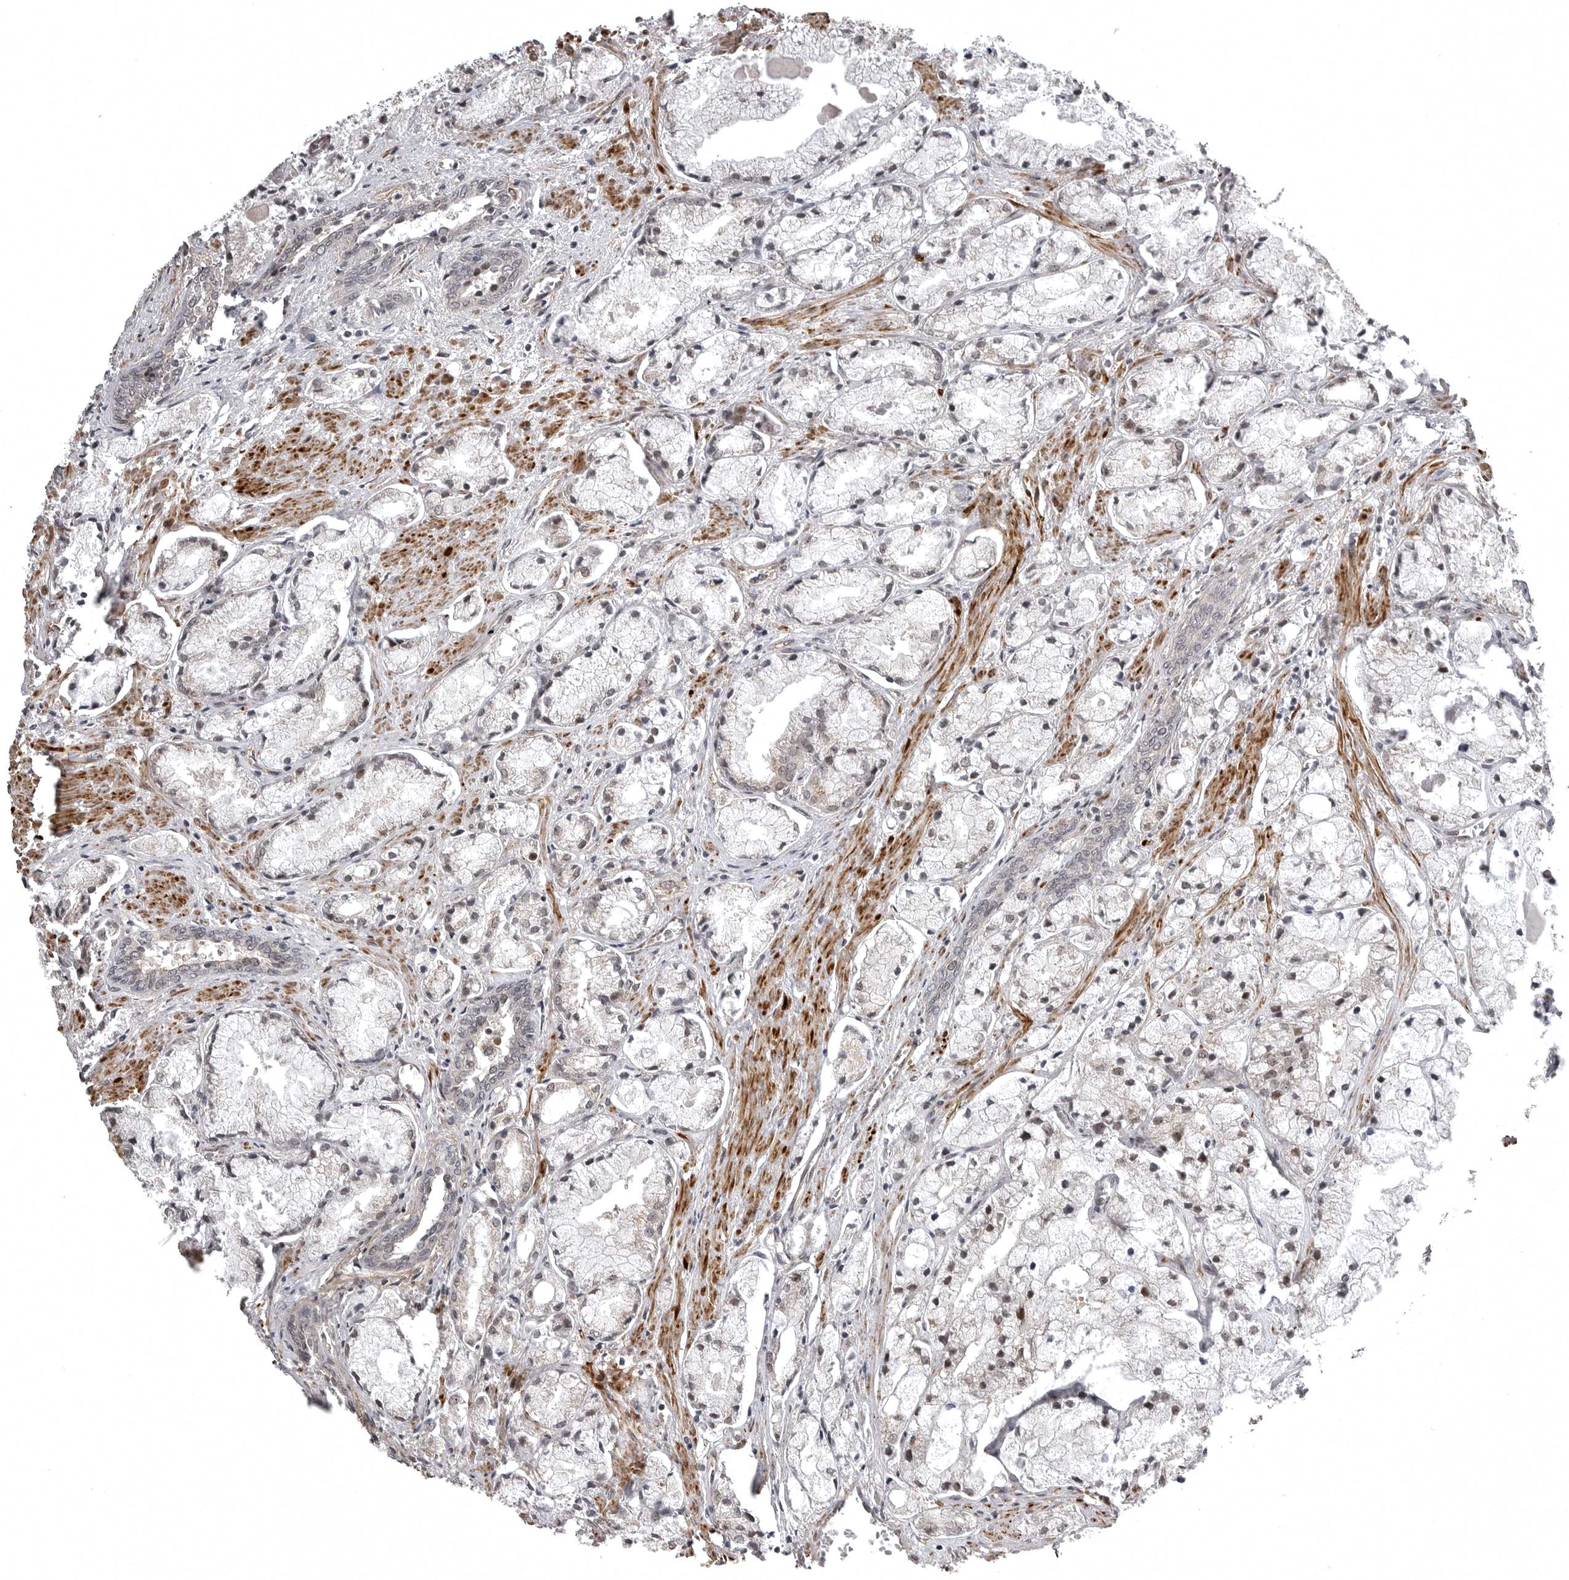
{"staining": {"intensity": "weak", "quantity": "<25%", "location": "nuclear"}, "tissue": "prostate cancer", "cell_type": "Tumor cells", "image_type": "cancer", "snomed": [{"axis": "morphology", "description": "Adenocarcinoma, High grade"}, {"axis": "topography", "description": "Prostate"}], "caption": "Prostate cancer was stained to show a protein in brown. There is no significant expression in tumor cells.", "gene": "SNX16", "patient": {"sex": "male", "age": 50}}